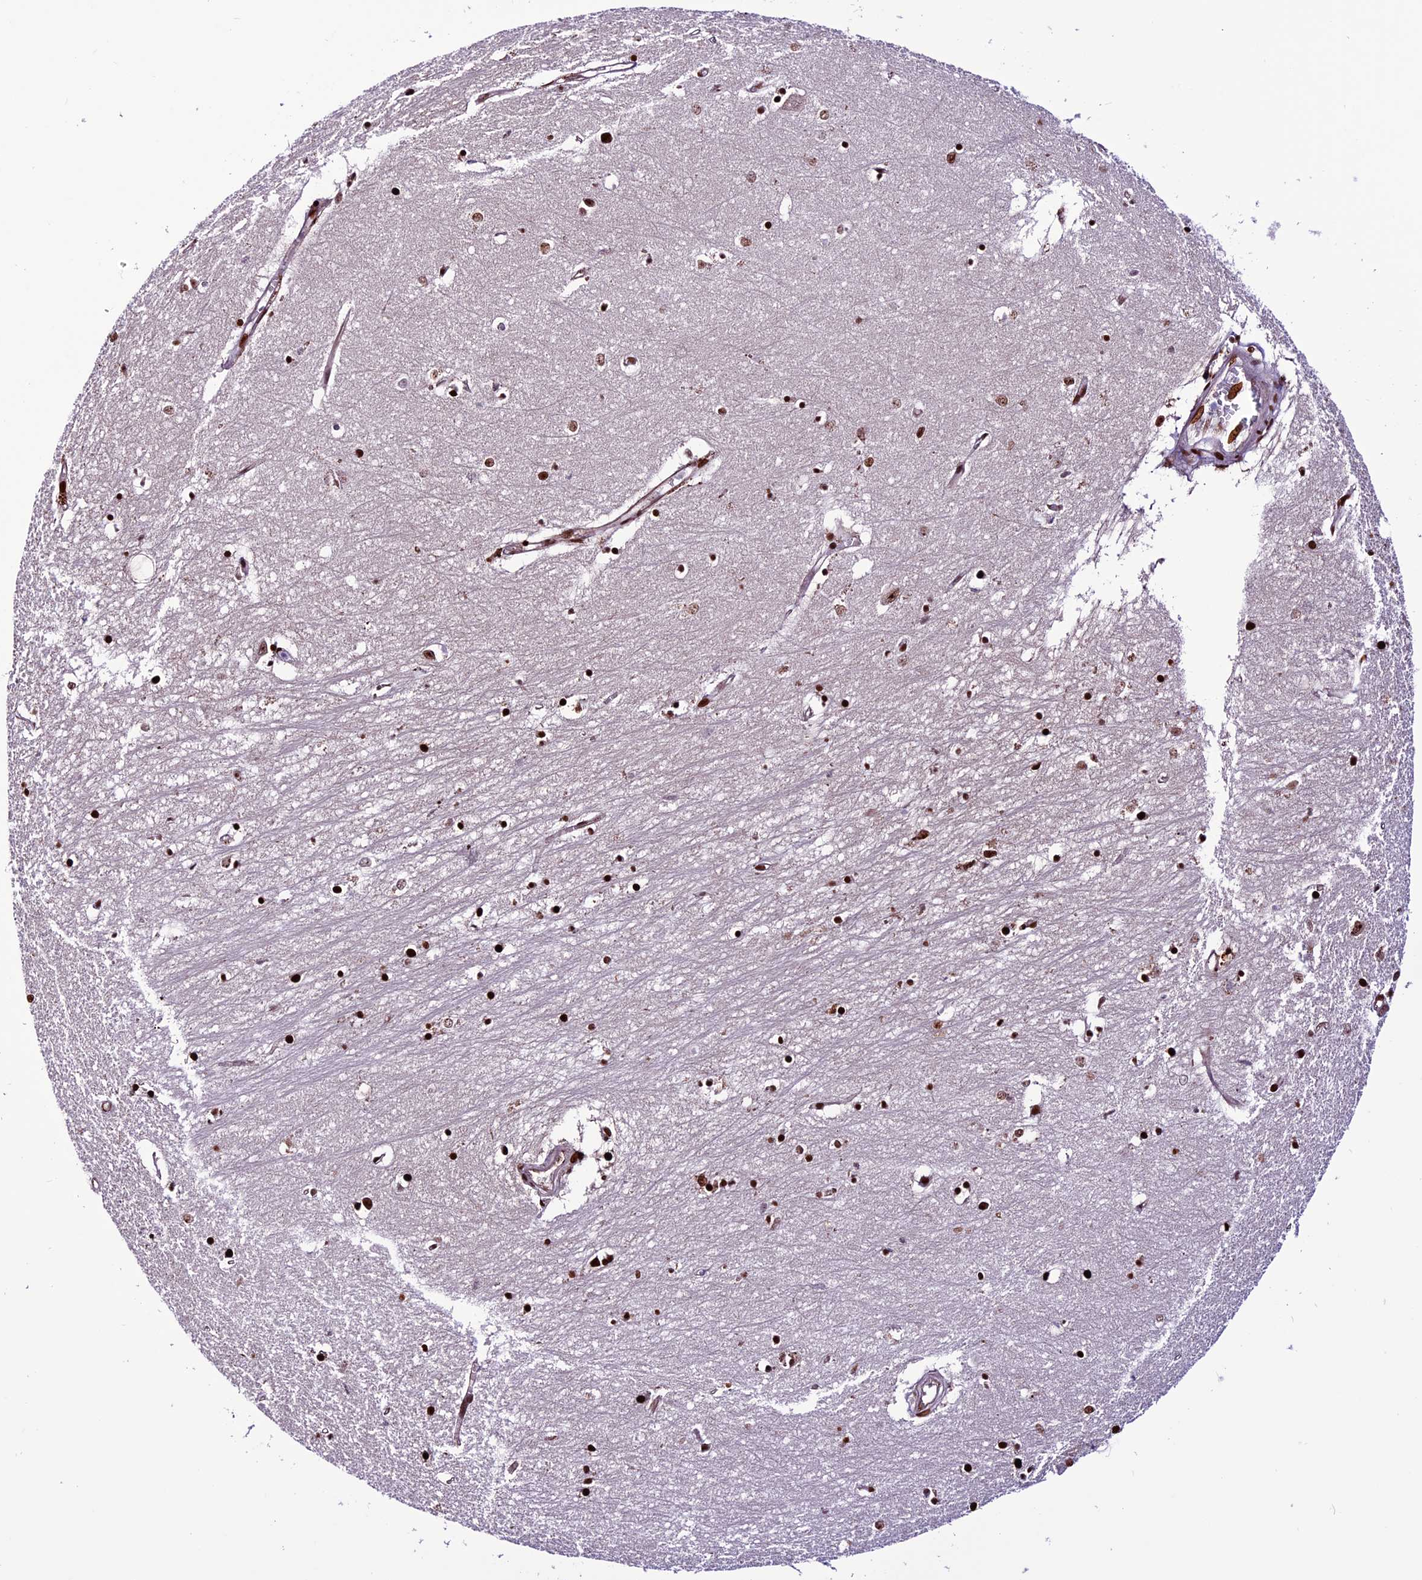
{"staining": {"intensity": "strong", "quantity": ">75%", "location": "nuclear"}, "tissue": "hippocampus", "cell_type": "Glial cells", "image_type": "normal", "snomed": [{"axis": "morphology", "description": "Normal tissue, NOS"}, {"axis": "topography", "description": "Hippocampus"}], "caption": "Glial cells reveal high levels of strong nuclear positivity in approximately >75% of cells in benign hippocampus. (DAB (3,3'-diaminobenzidine) IHC with brightfield microscopy, high magnification).", "gene": "RINL", "patient": {"sex": "female", "age": 64}}